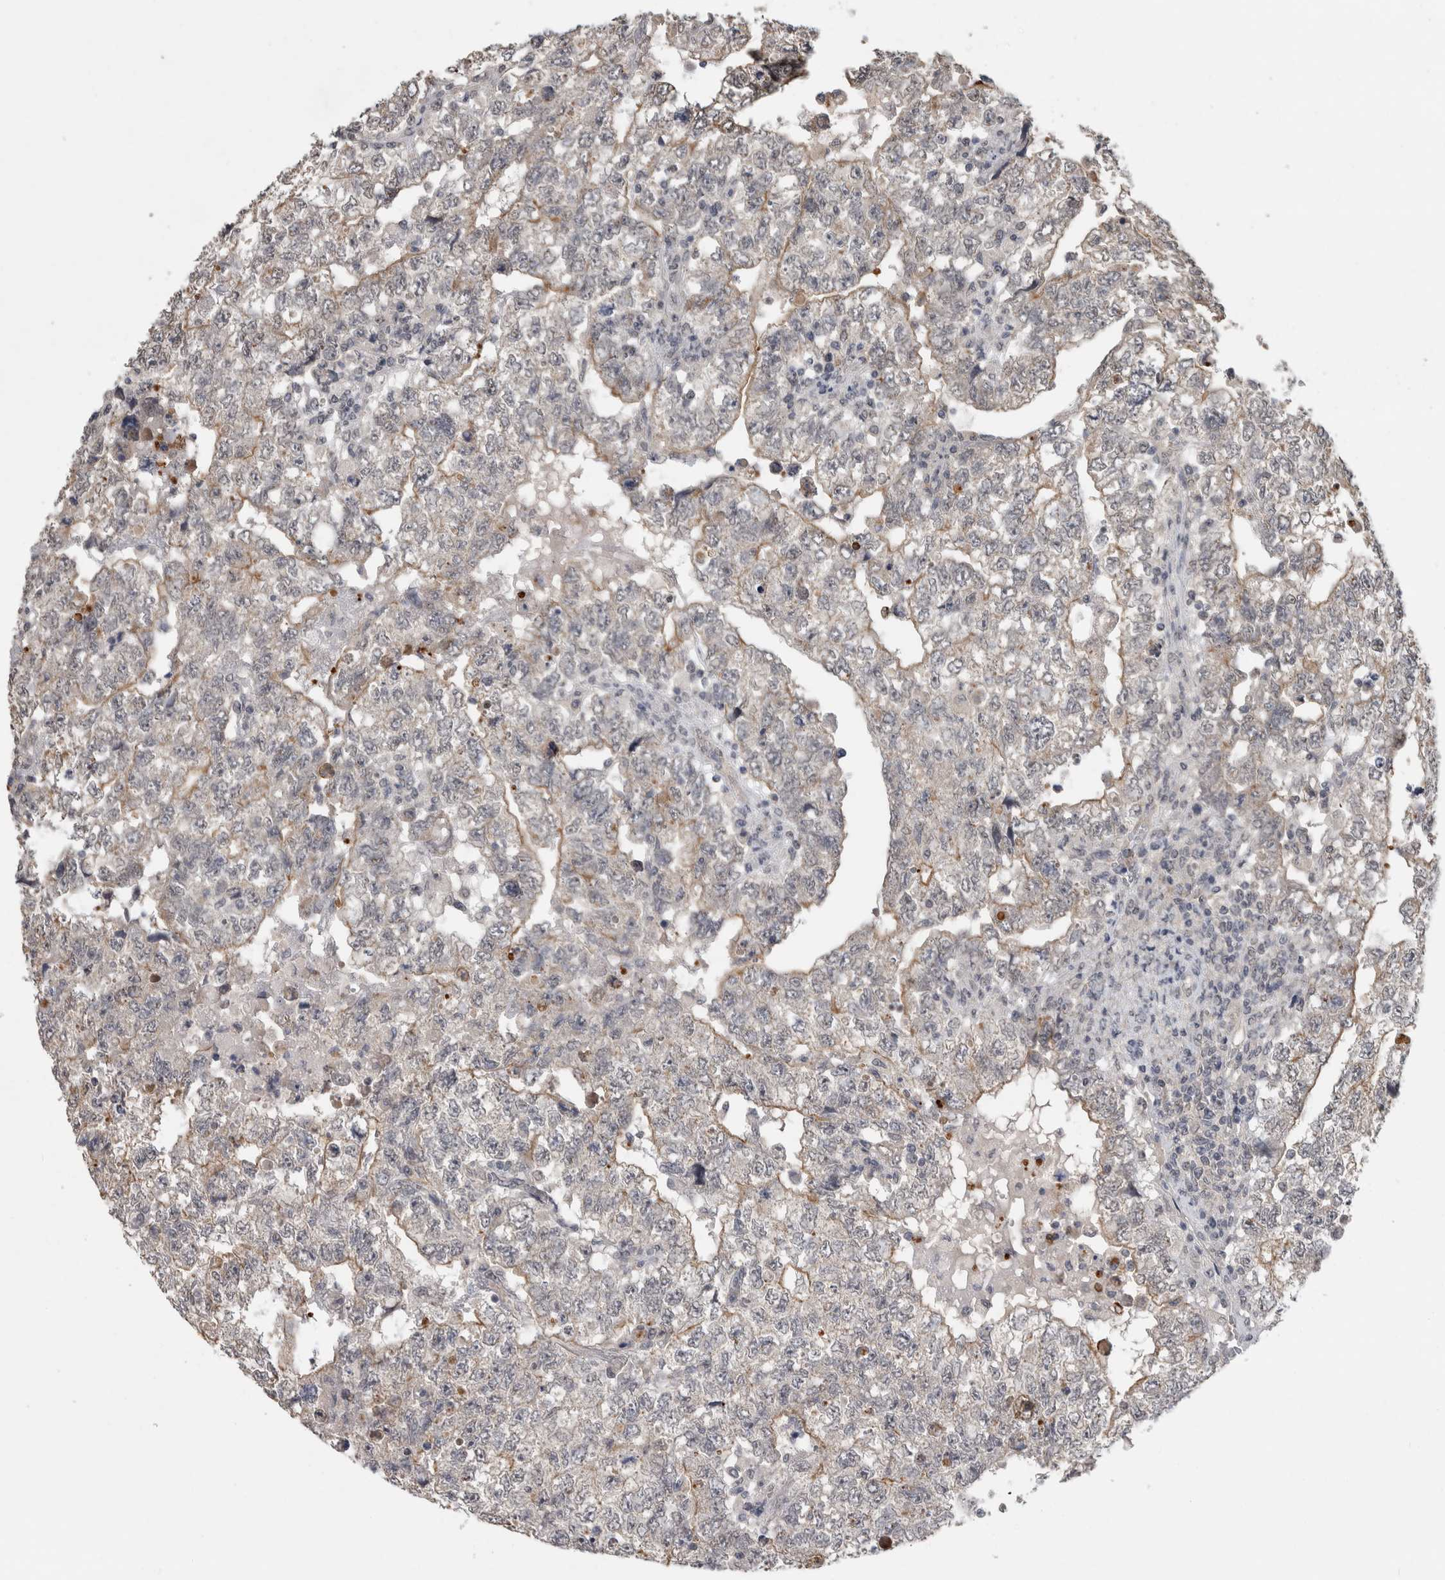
{"staining": {"intensity": "weak", "quantity": "<25%", "location": "cytoplasmic/membranous"}, "tissue": "testis cancer", "cell_type": "Tumor cells", "image_type": "cancer", "snomed": [{"axis": "morphology", "description": "Carcinoma, Embryonal, NOS"}, {"axis": "topography", "description": "Testis"}], "caption": "Immunohistochemistry photomicrograph of neoplastic tissue: testis embryonal carcinoma stained with DAB (3,3'-diaminobenzidine) reveals no significant protein staining in tumor cells.", "gene": "RHPN1", "patient": {"sex": "male", "age": 36}}